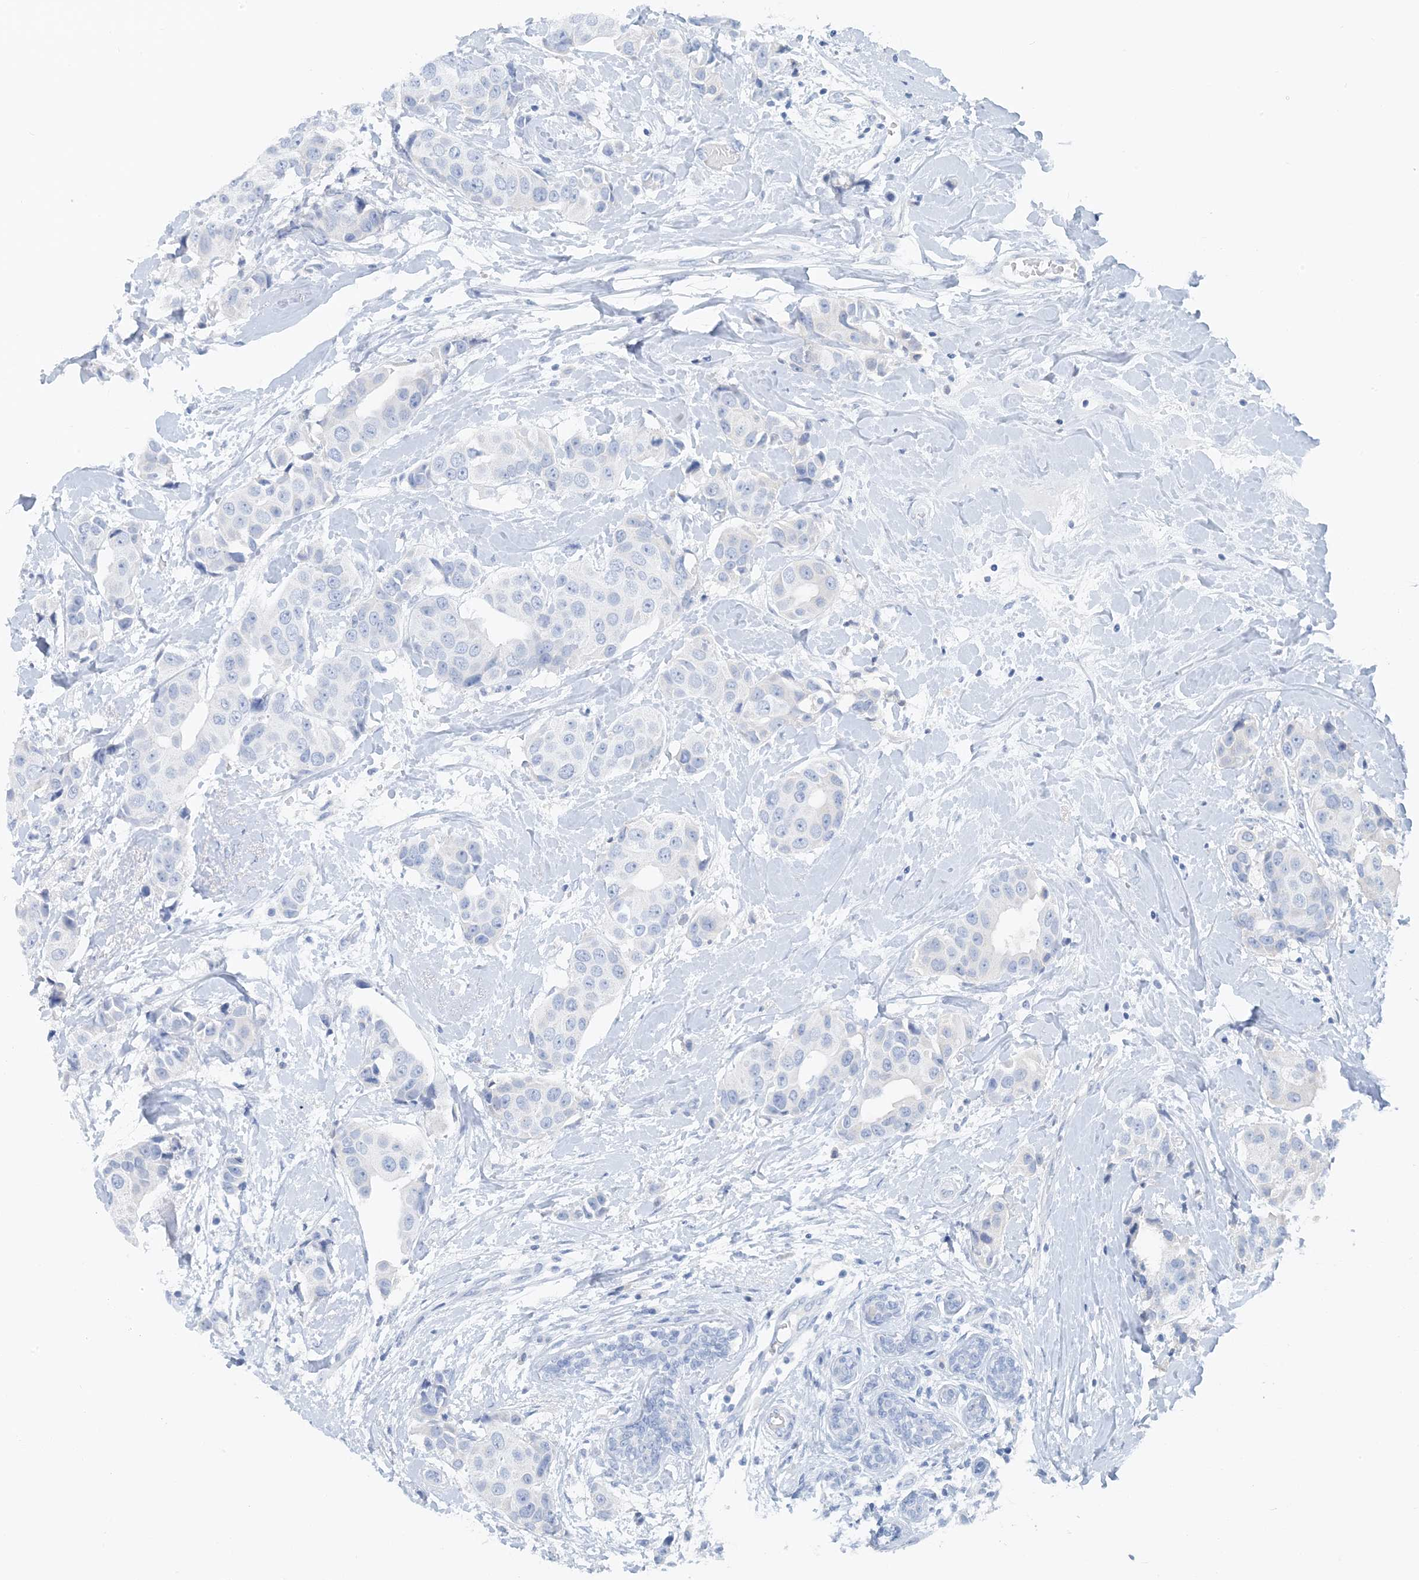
{"staining": {"intensity": "negative", "quantity": "none", "location": "none"}, "tissue": "breast cancer", "cell_type": "Tumor cells", "image_type": "cancer", "snomed": [{"axis": "morphology", "description": "Normal tissue, NOS"}, {"axis": "morphology", "description": "Duct carcinoma"}, {"axis": "topography", "description": "Breast"}], "caption": "High power microscopy image of an IHC image of breast cancer (invasive ductal carcinoma), revealing no significant expression in tumor cells.", "gene": "CTRL", "patient": {"sex": "female", "age": 39}}